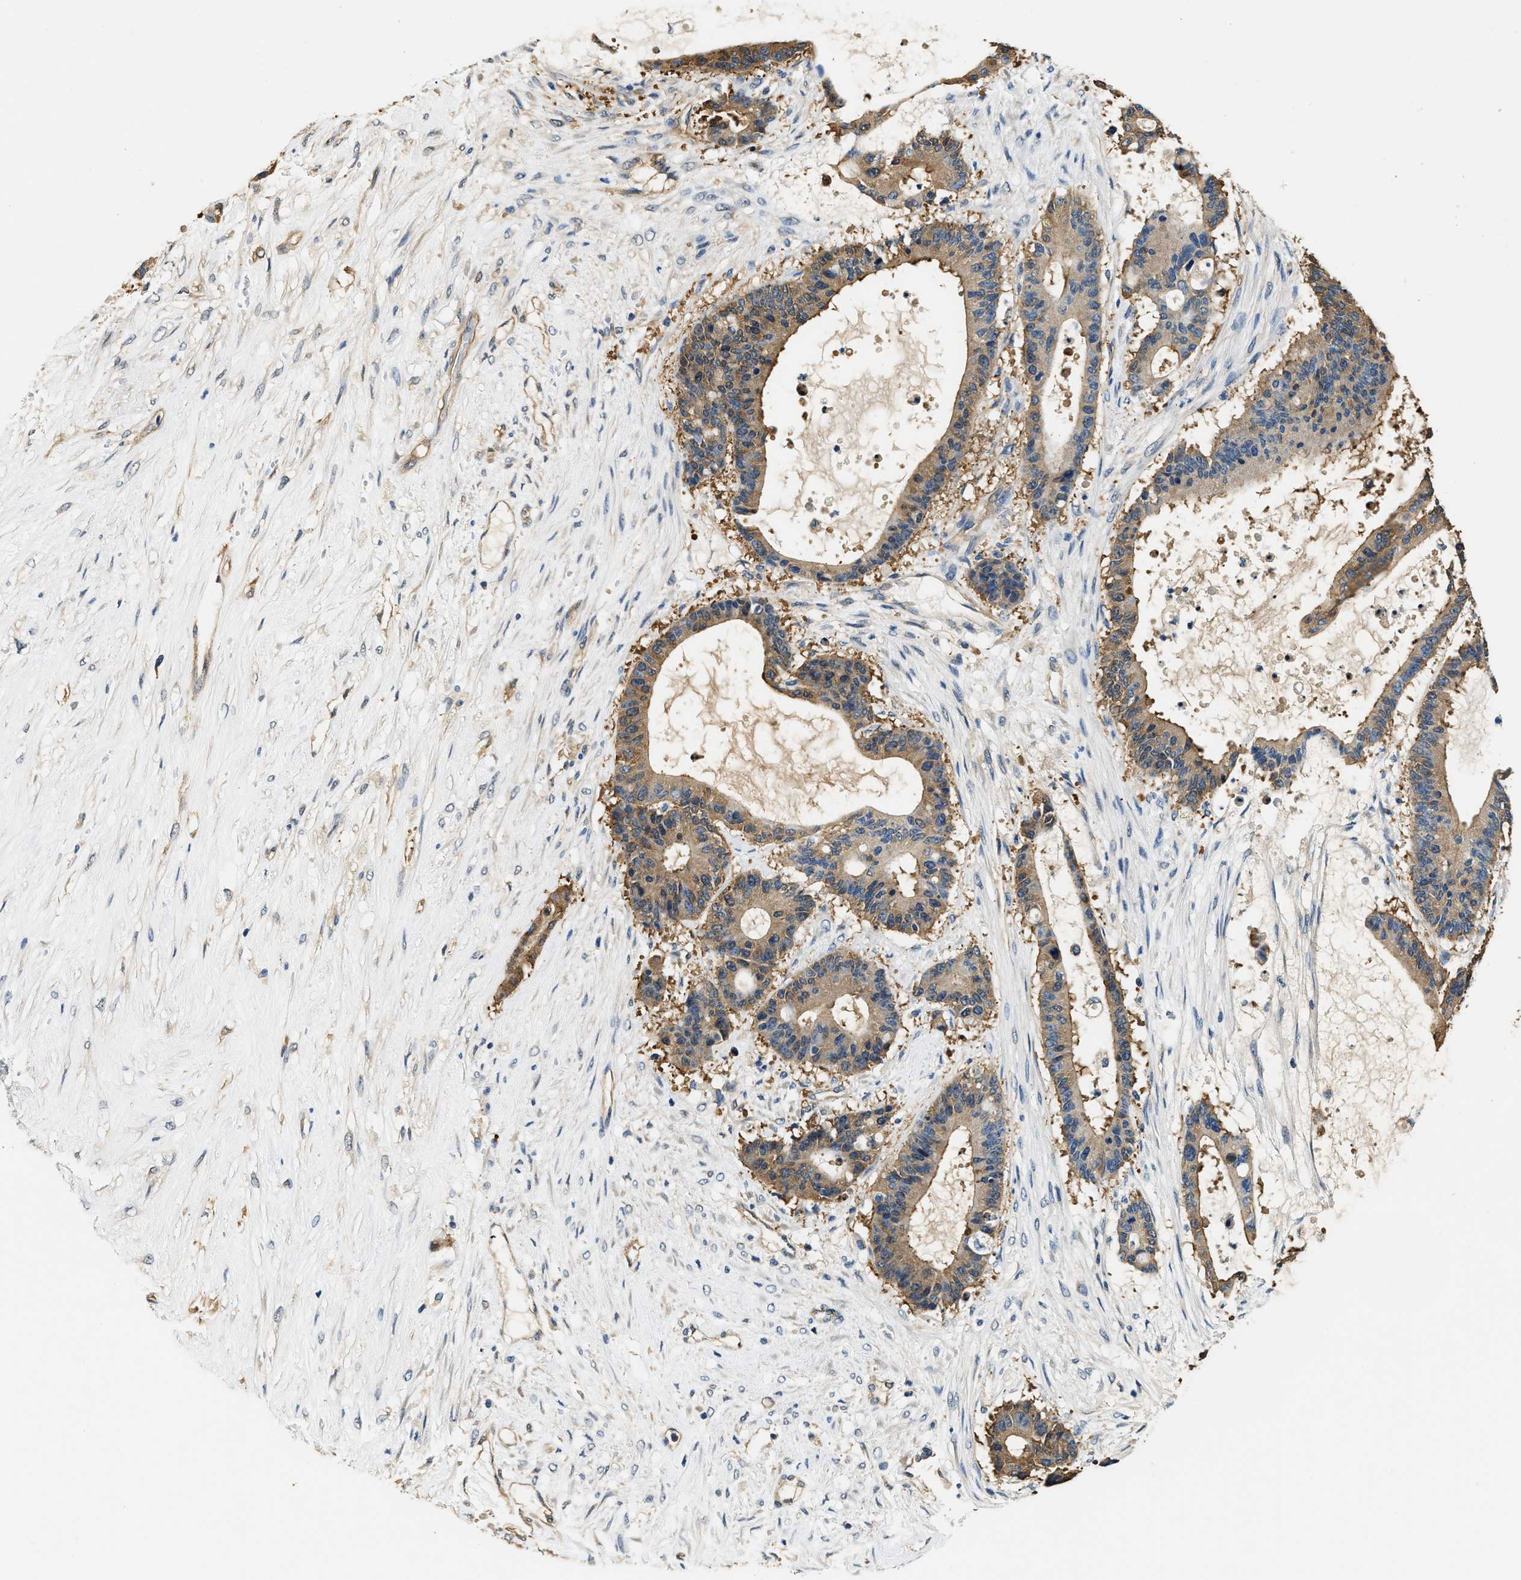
{"staining": {"intensity": "moderate", "quantity": ">75%", "location": "cytoplasmic/membranous"}, "tissue": "liver cancer", "cell_type": "Tumor cells", "image_type": "cancer", "snomed": [{"axis": "morphology", "description": "Cholangiocarcinoma"}, {"axis": "topography", "description": "Liver"}], "caption": "An immunohistochemistry (IHC) micrograph of neoplastic tissue is shown. Protein staining in brown shows moderate cytoplasmic/membranous positivity in liver cancer (cholangiocarcinoma) within tumor cells.", "gene": "PPP2R1B", "patient": {"sex": "female", "age": 73}}